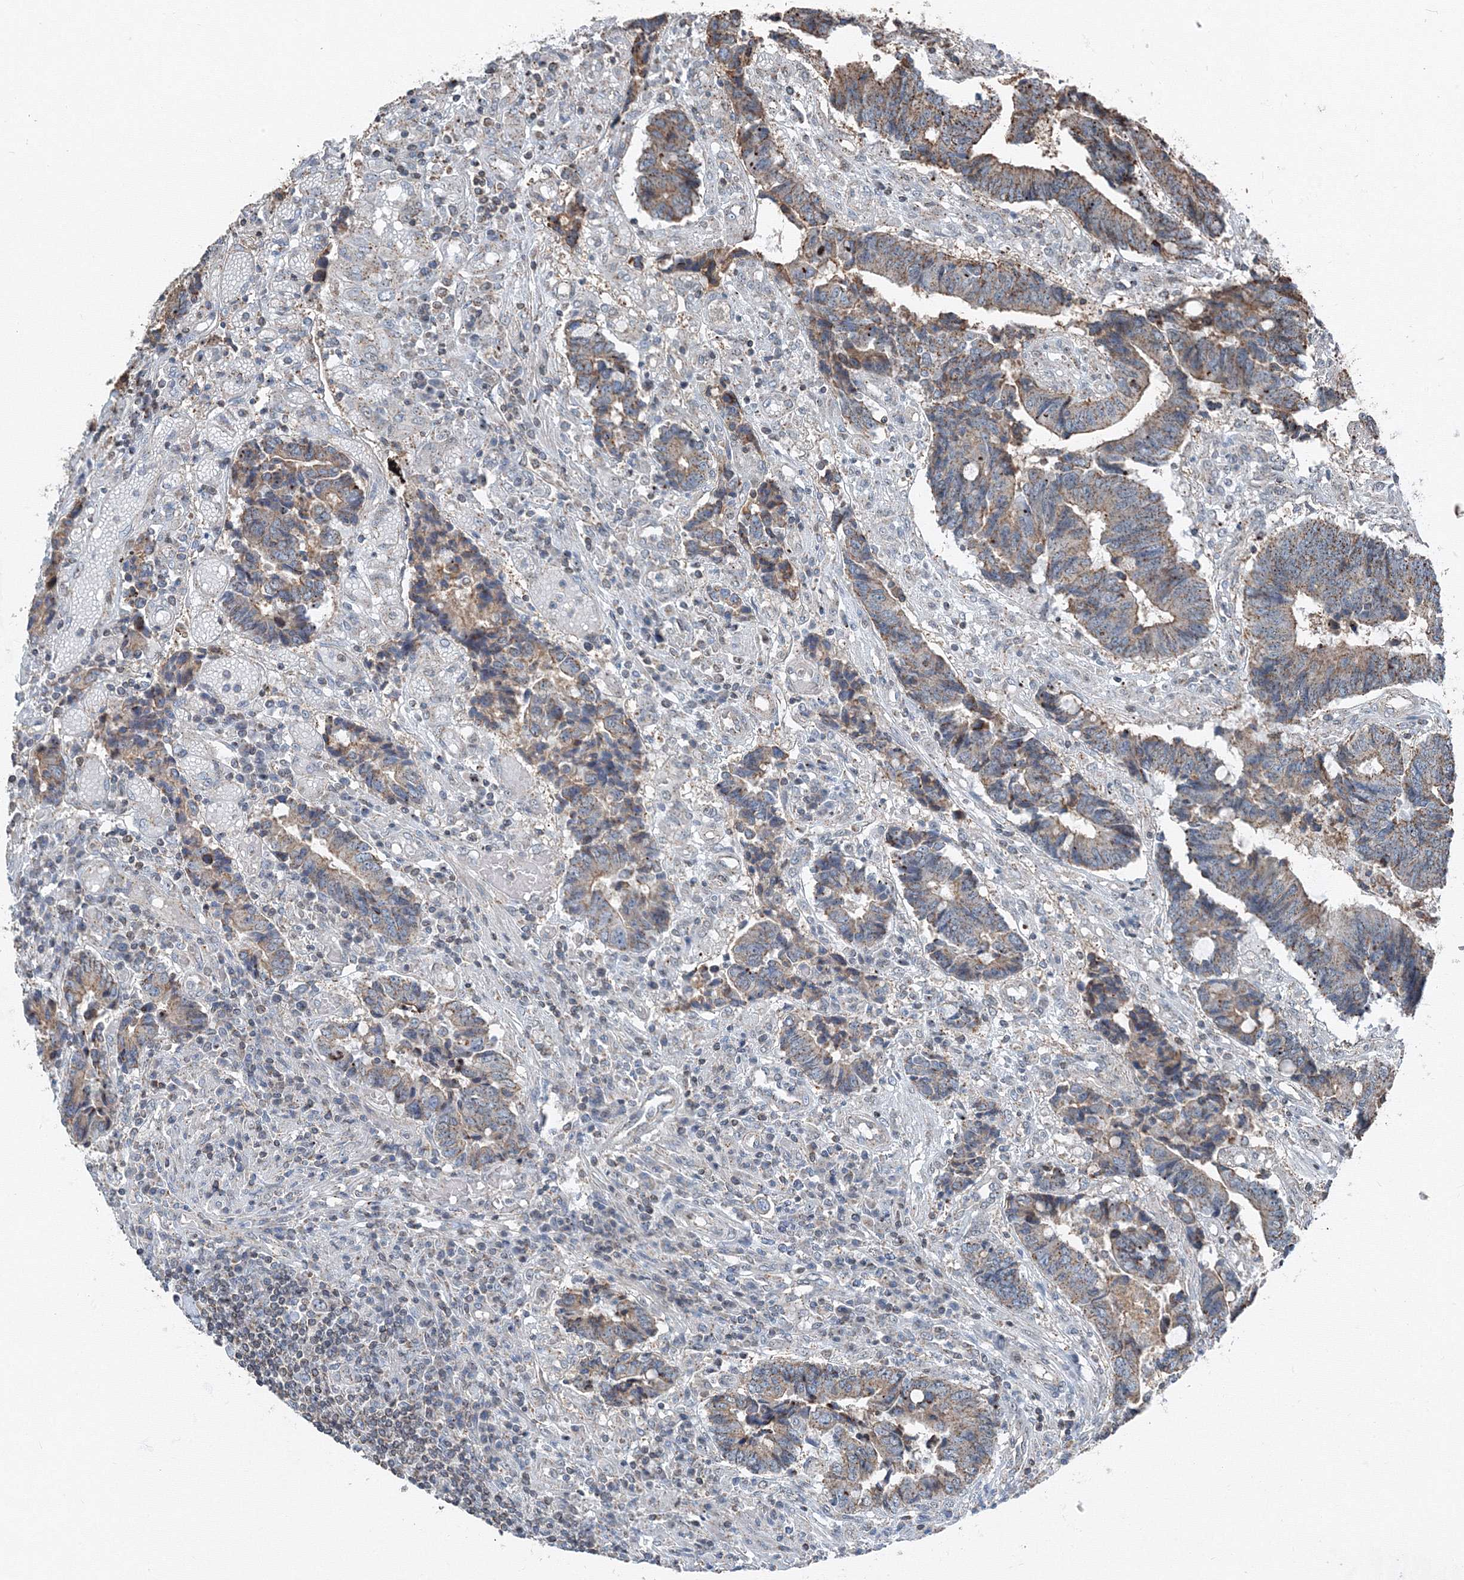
{"staining": {"intensity": "weak", "quantity": ">75%", "location": "cytoplasmic/membranous"}, "tissue": "colorectal cancer", "cell_type": "Tumor cells", "image_type": "cancer", "snomed": [{"axis": "morphology", "description": "Adenocarcinoma, NOS"}, {"axis": "topography", "description": "Rectum"}], "caption": "A brown stain labels weak cytoplasmic/membranous staining of a protein in colorectal cancer tumor cells.", "gene": "AASDH", "patient": {"sex": "male", "age": 84}}